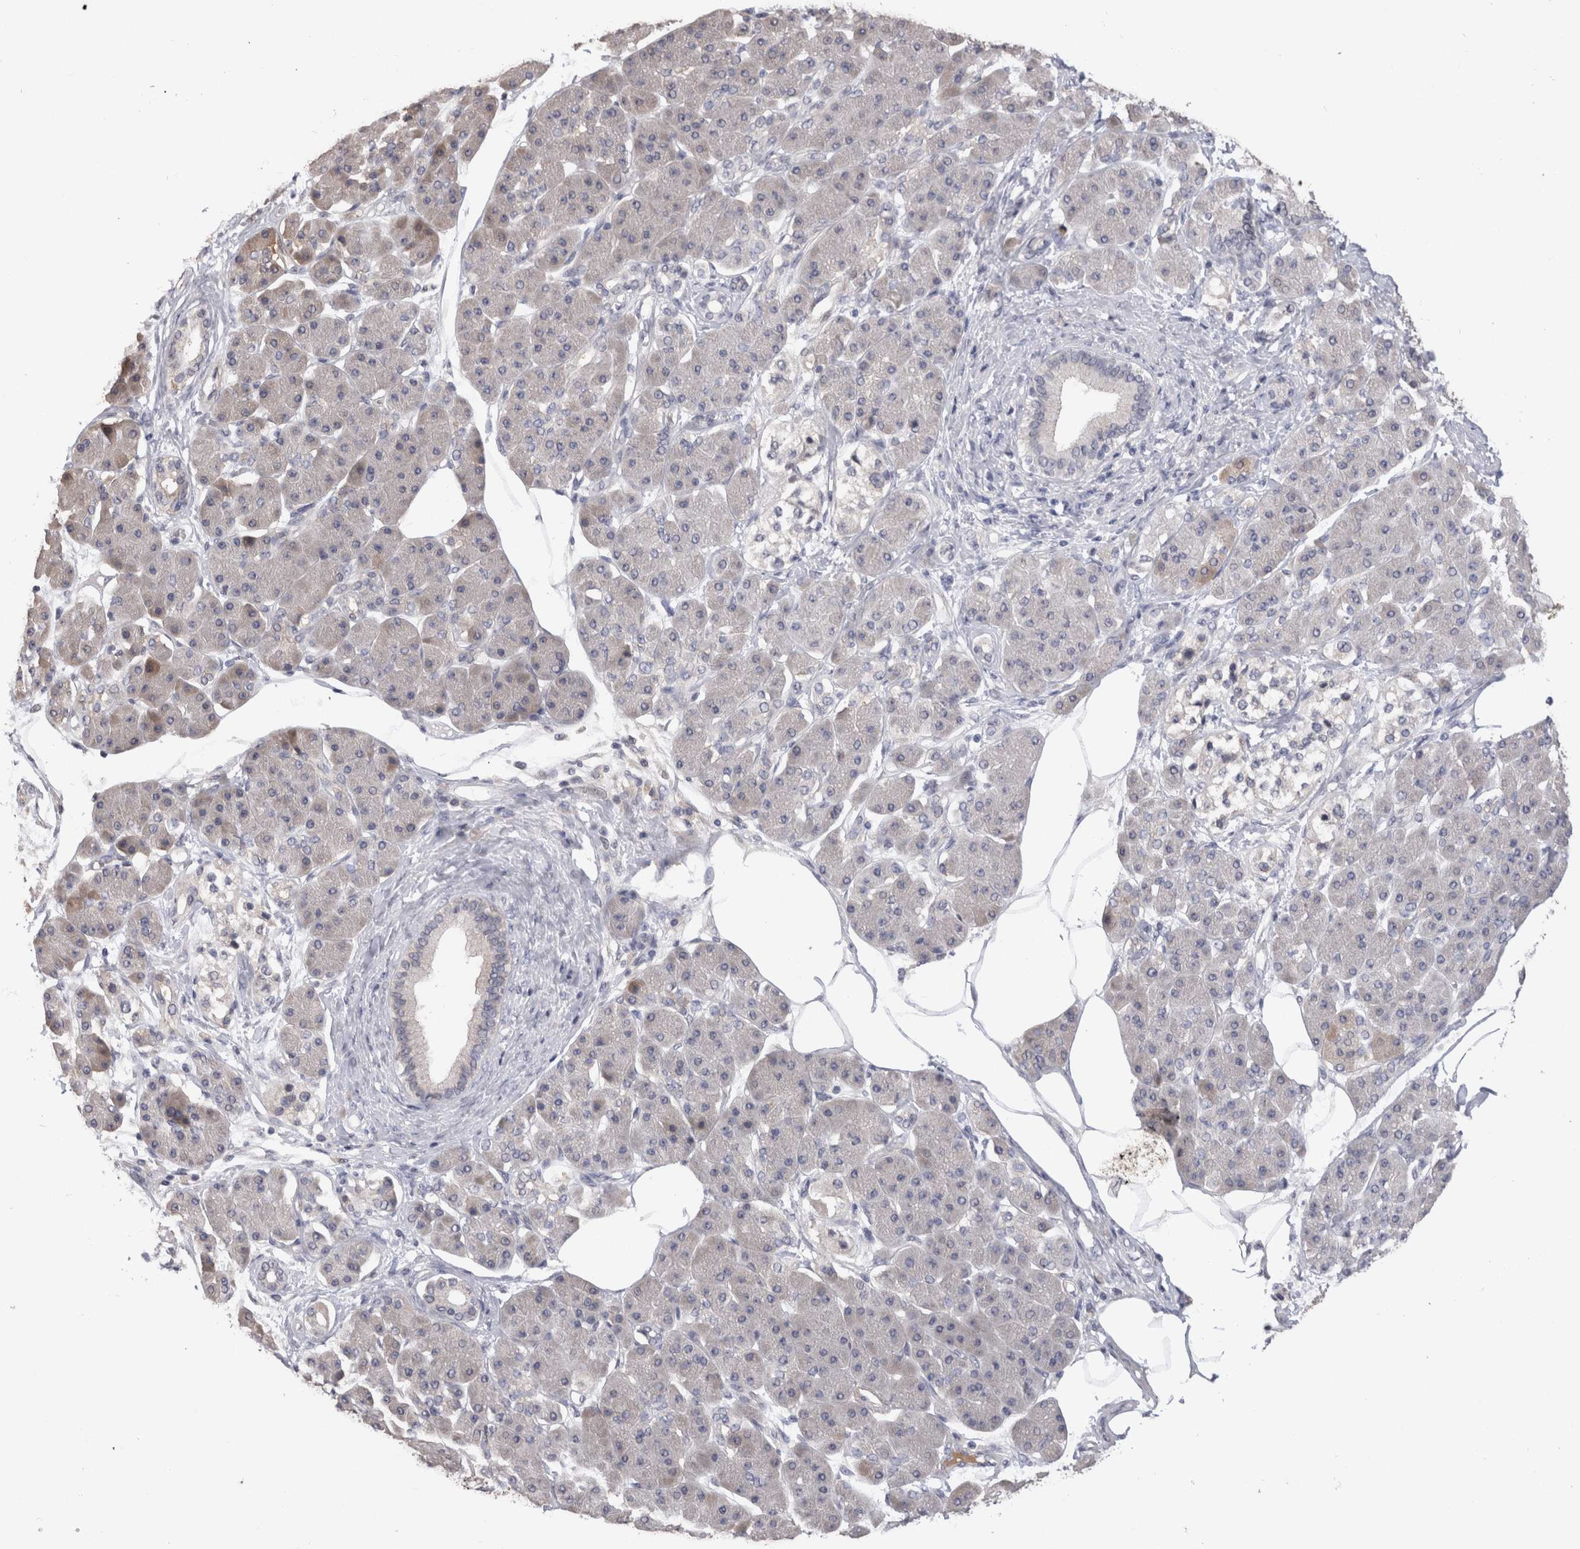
{"staining": {"intensity": "negative", "quantity": "none", "location": "none"}, "tissue": "pancreatic cancer", "cell_type": "Tumor cells", "image_type": "cancer", "snomed": [{"axis": "morphology", "description": "Adenocarcinoma, NOS"}, {"axis": "morphology", "description": "Adenocarcinoma, metastatic, NOS"}, {"axis": "topography", "description": "Lymph node"}, {"axis": "topography", "description": "Pancreas"}, {"axis": "topography", "description": "Duodenum"}], "caption": "Immunohistochemistry photomicrograph of neoplastic tissue: pancreatic adenocarcinoma stained with DAB (3,3'-diaminobenzidine) reveals no significant protein staining in tumor cells.", "gene": "CRYBG1", "patient": {"sex": "female", "age": 64}}